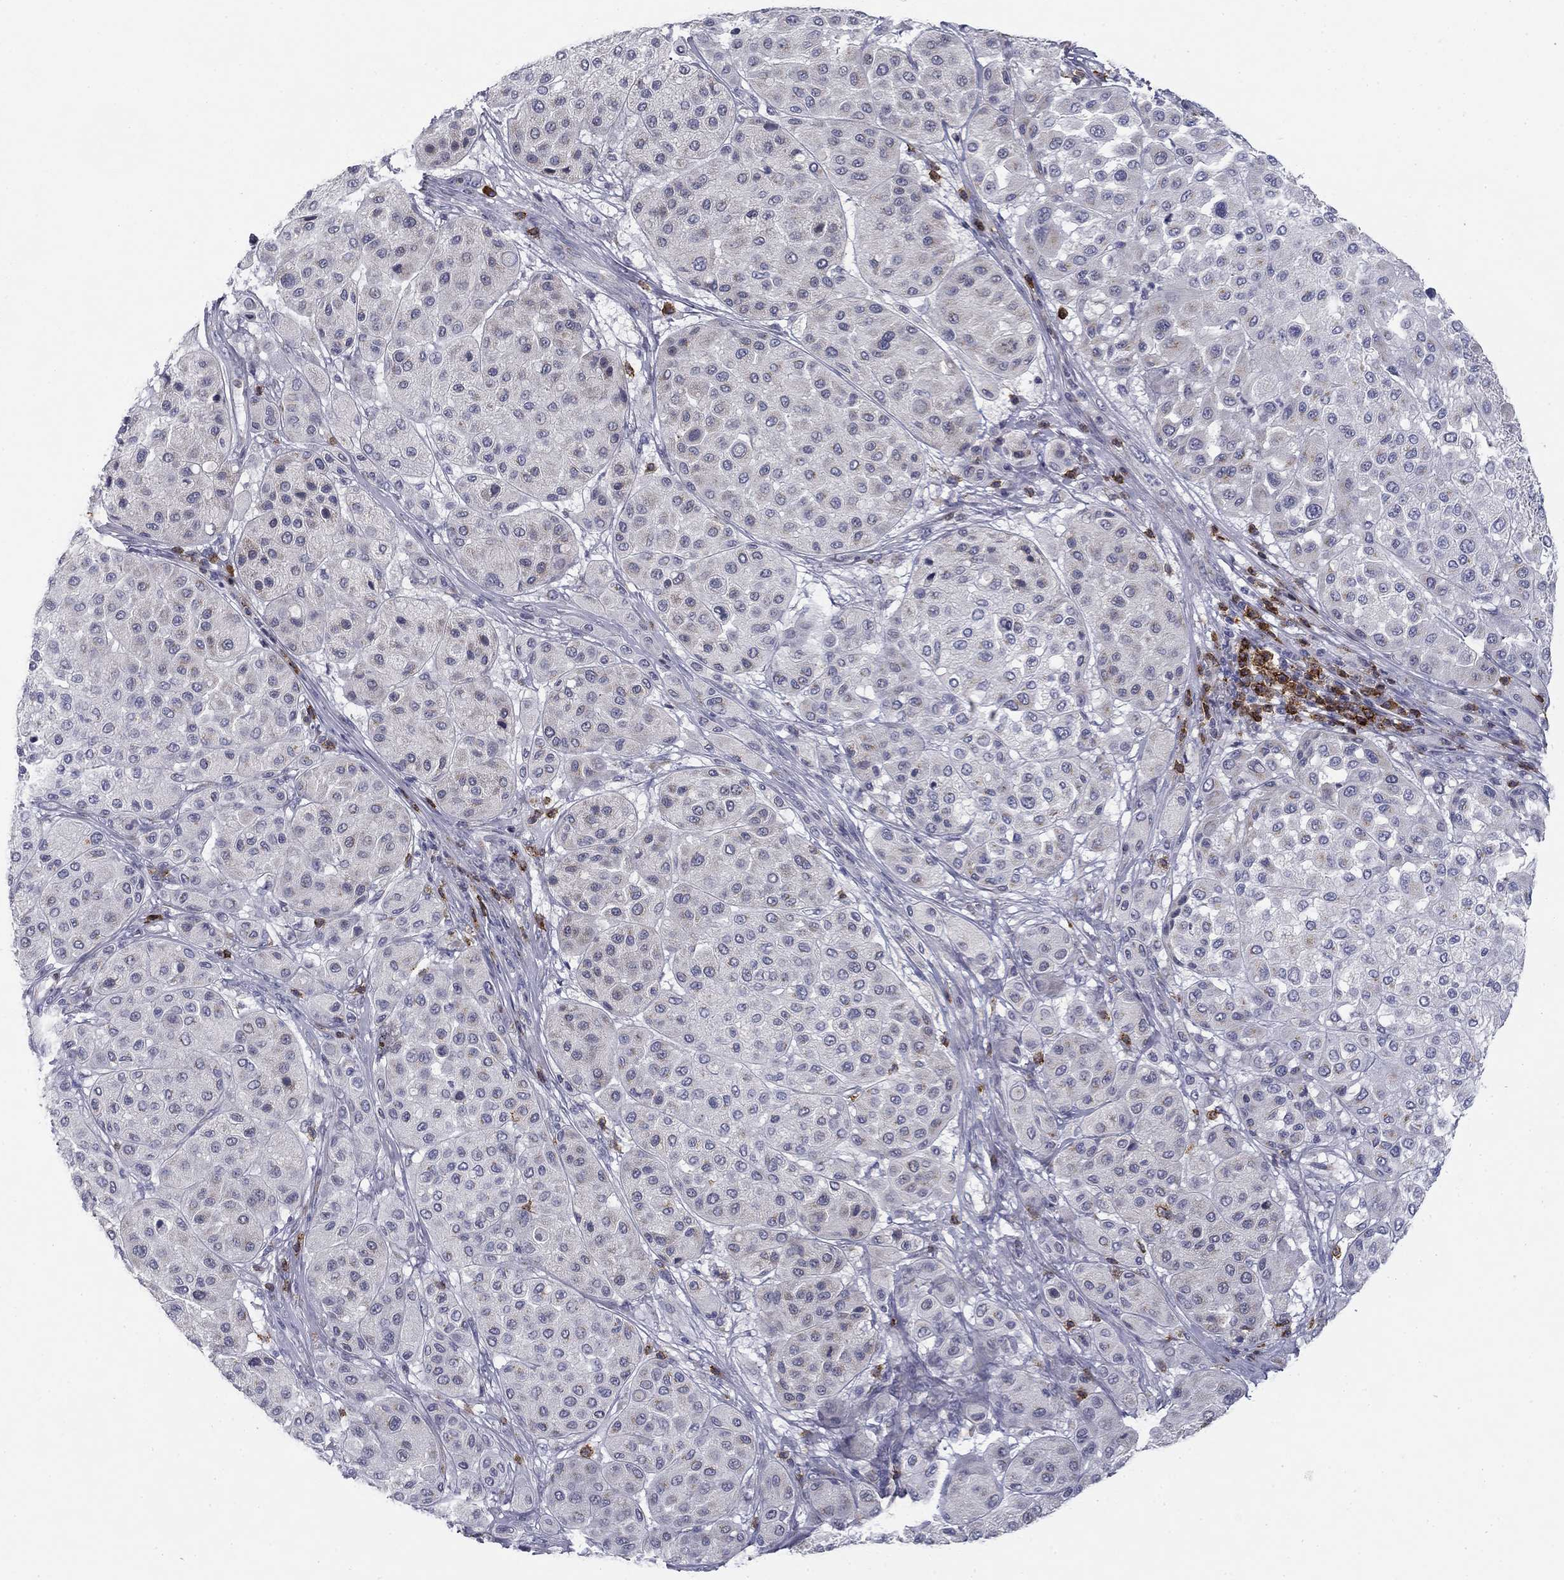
{"staining": {"intensity": "negative", "quantity": "none", "location": "none"}, "tissue": "melanoma", "cell_type": "Tumor cells", "image_type": "cancer", "snomed": [{"axis": "morphology", "description": "Malignant melanoma, Metastatic site"}, {"axis": "topography", "description": "Smooth muscle"}], "caption": "DAB immunohistochemical staining of human malignant melanoma (metastatic site) displays no significant expression in tumor cells. (Stains: DAB (3,3'-diaminobenzidine) IHC with hematoxylin counter stain, Microscopy: brightfield microscopy at high magnification).", "gene": "TRAT1", "patient": {"sex": "male", "age": 41}}